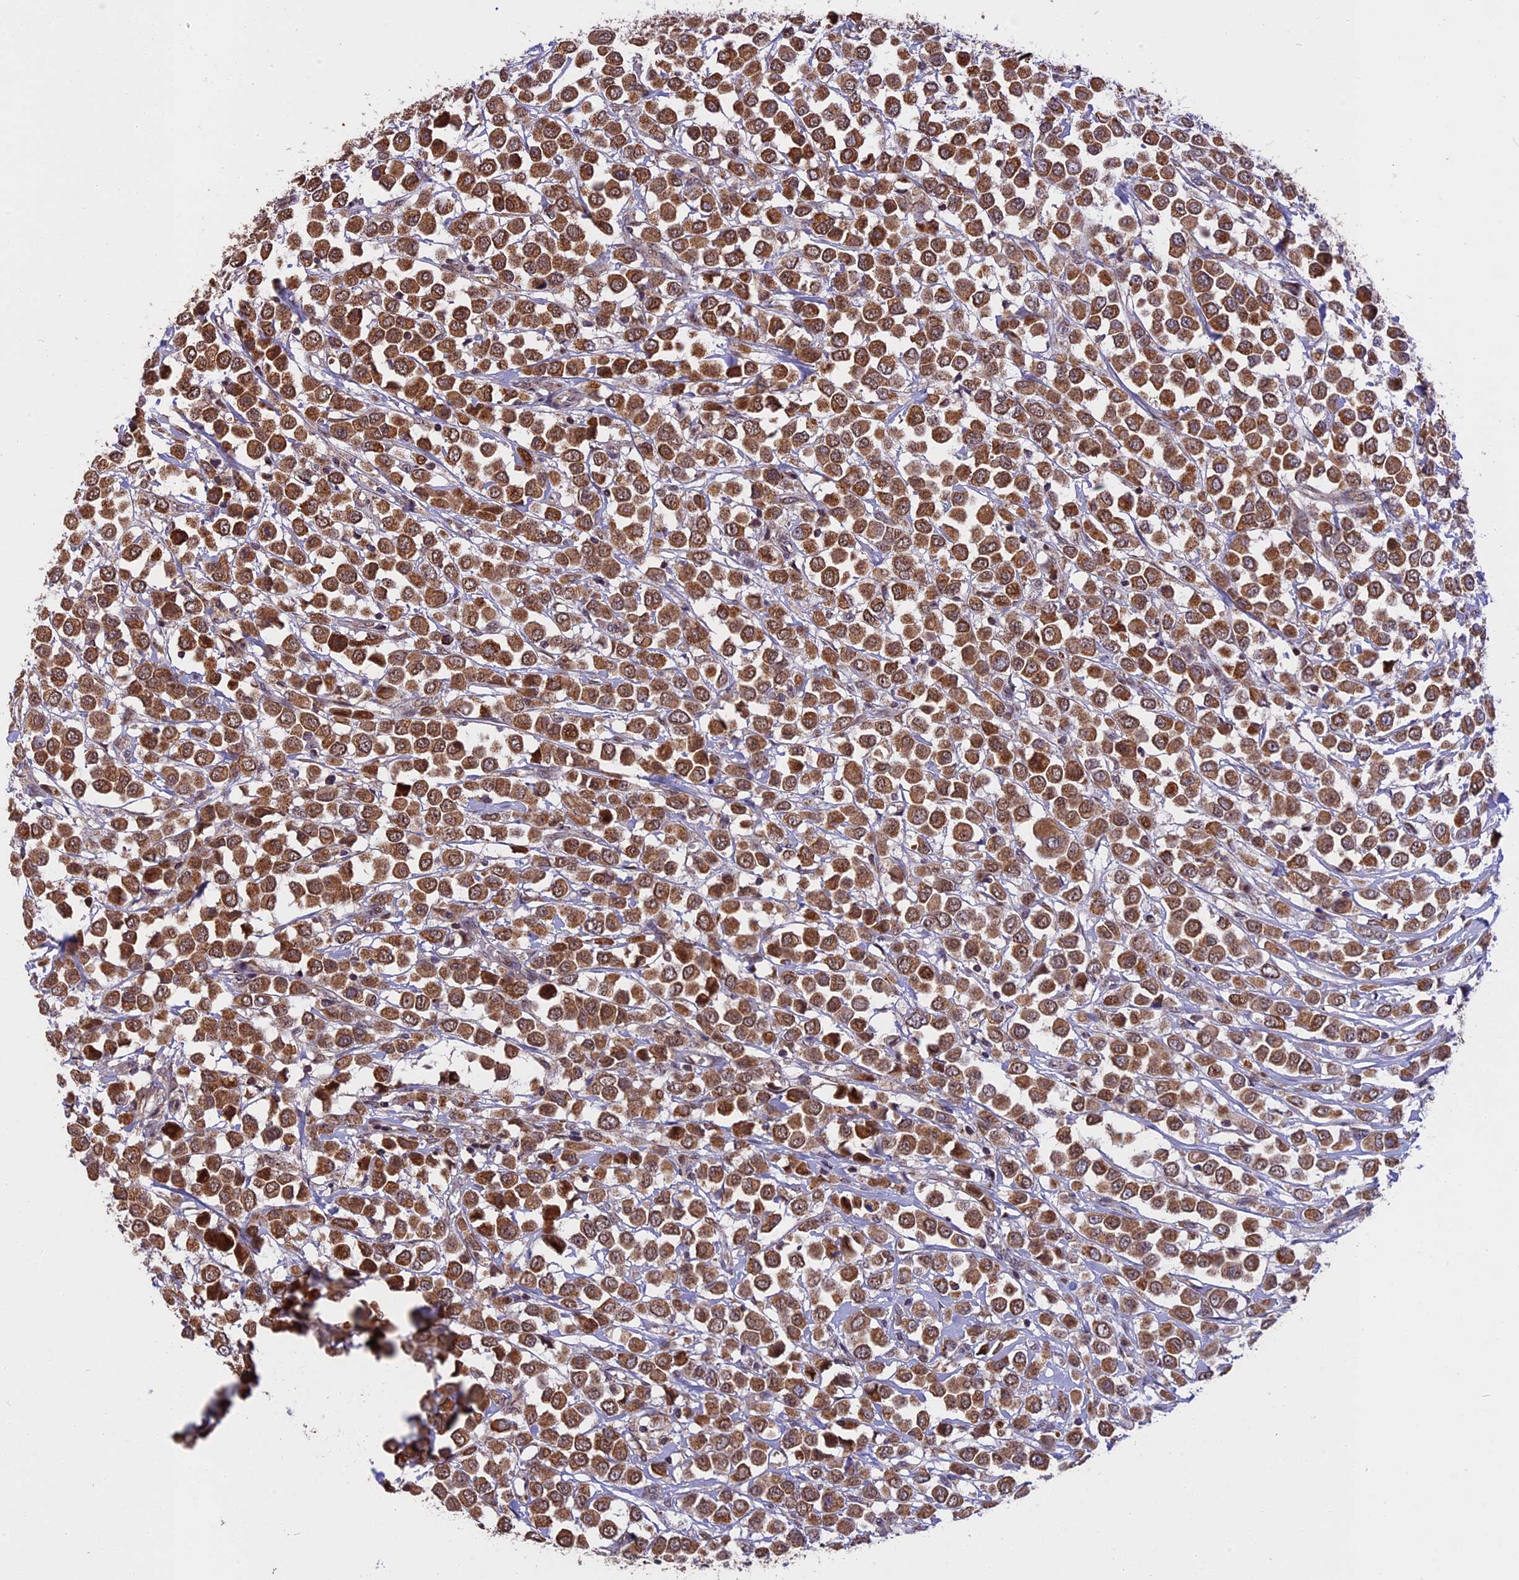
{"staining": {"intensity": "strong", "quantity": ">75%", "location": "cytoplasmic/membranous,nuclear"}, "tissue": "breast cancer", "cell_type": "Tumor cells", "image_type": "cancer", "snomed": [{"axis": "morphology", "description": "Duct carcinoma"}, {"axis": "topography", "description": "Breast"}], "caption": "Strong cytoplasmic/membranous and nuclear staining is seen in approximately >75% of tumor cells in breast cancer (intraductal carcinoma).", "gene": "RERGL", "patient": {"sex": "female", "age": 61}}